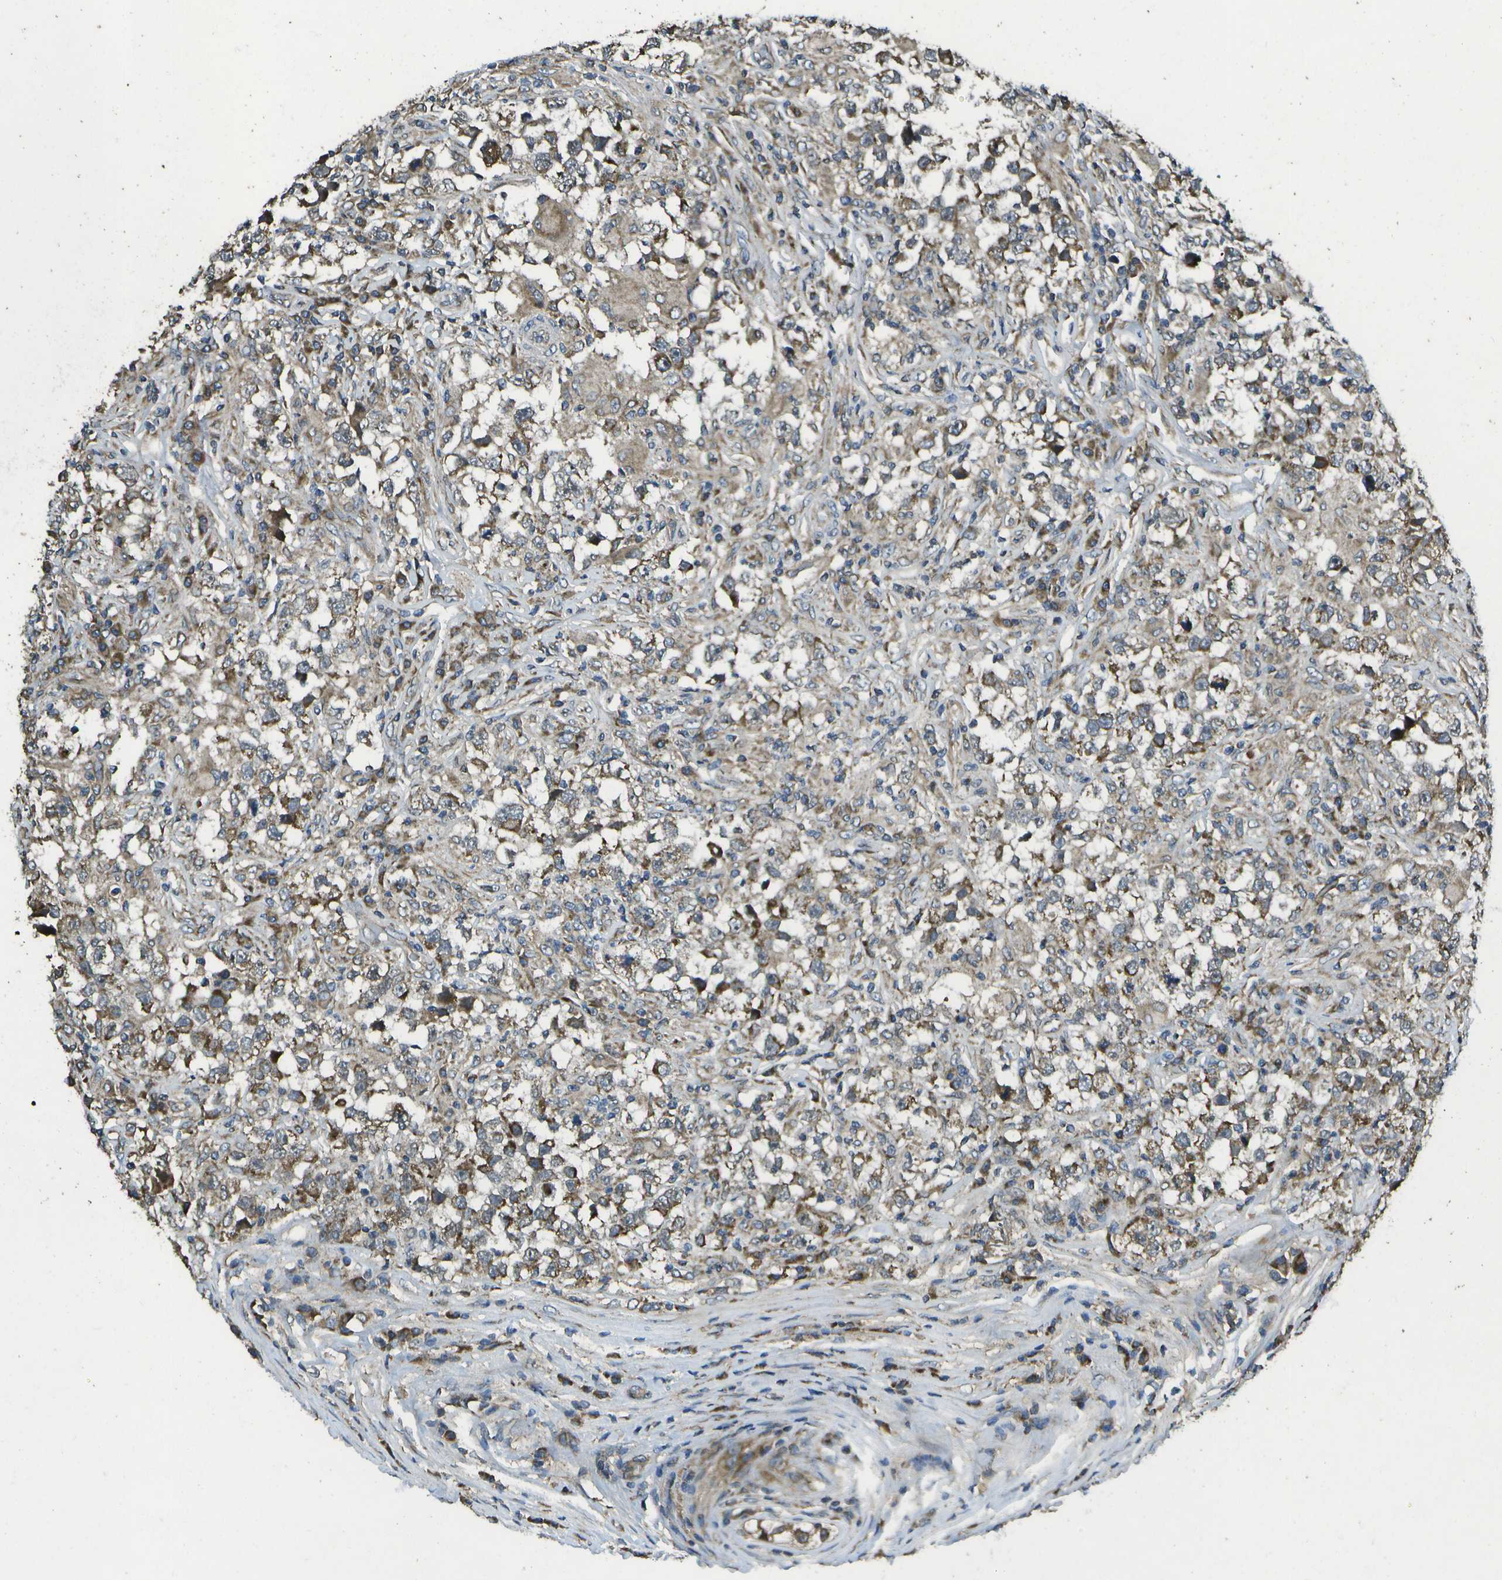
{"staining": {"intensity": "moderate", "quantity": ">75%", "location": "cytoplasmic/membranous"}, "tissue": "testis cancer", "cell_type": "Tumor cells", "image_type": "cancer", "snomed": [{"axis": "morphology", "description": "Carcinoma, Embryonal, NOS"}, {"axis": "topography", "description": "Testis"}], "caption": "This photomicrograph reveals embryonal carcinoma (testis) stained with immunohistochemistry to label a protein in brown. The cytoplasmic/membranous of tumor cells show moderate positivity for the protein. Nuclei are counter-stained blue.", "gene": "HFE", "patient": {"sex": "male", "age": 21}}